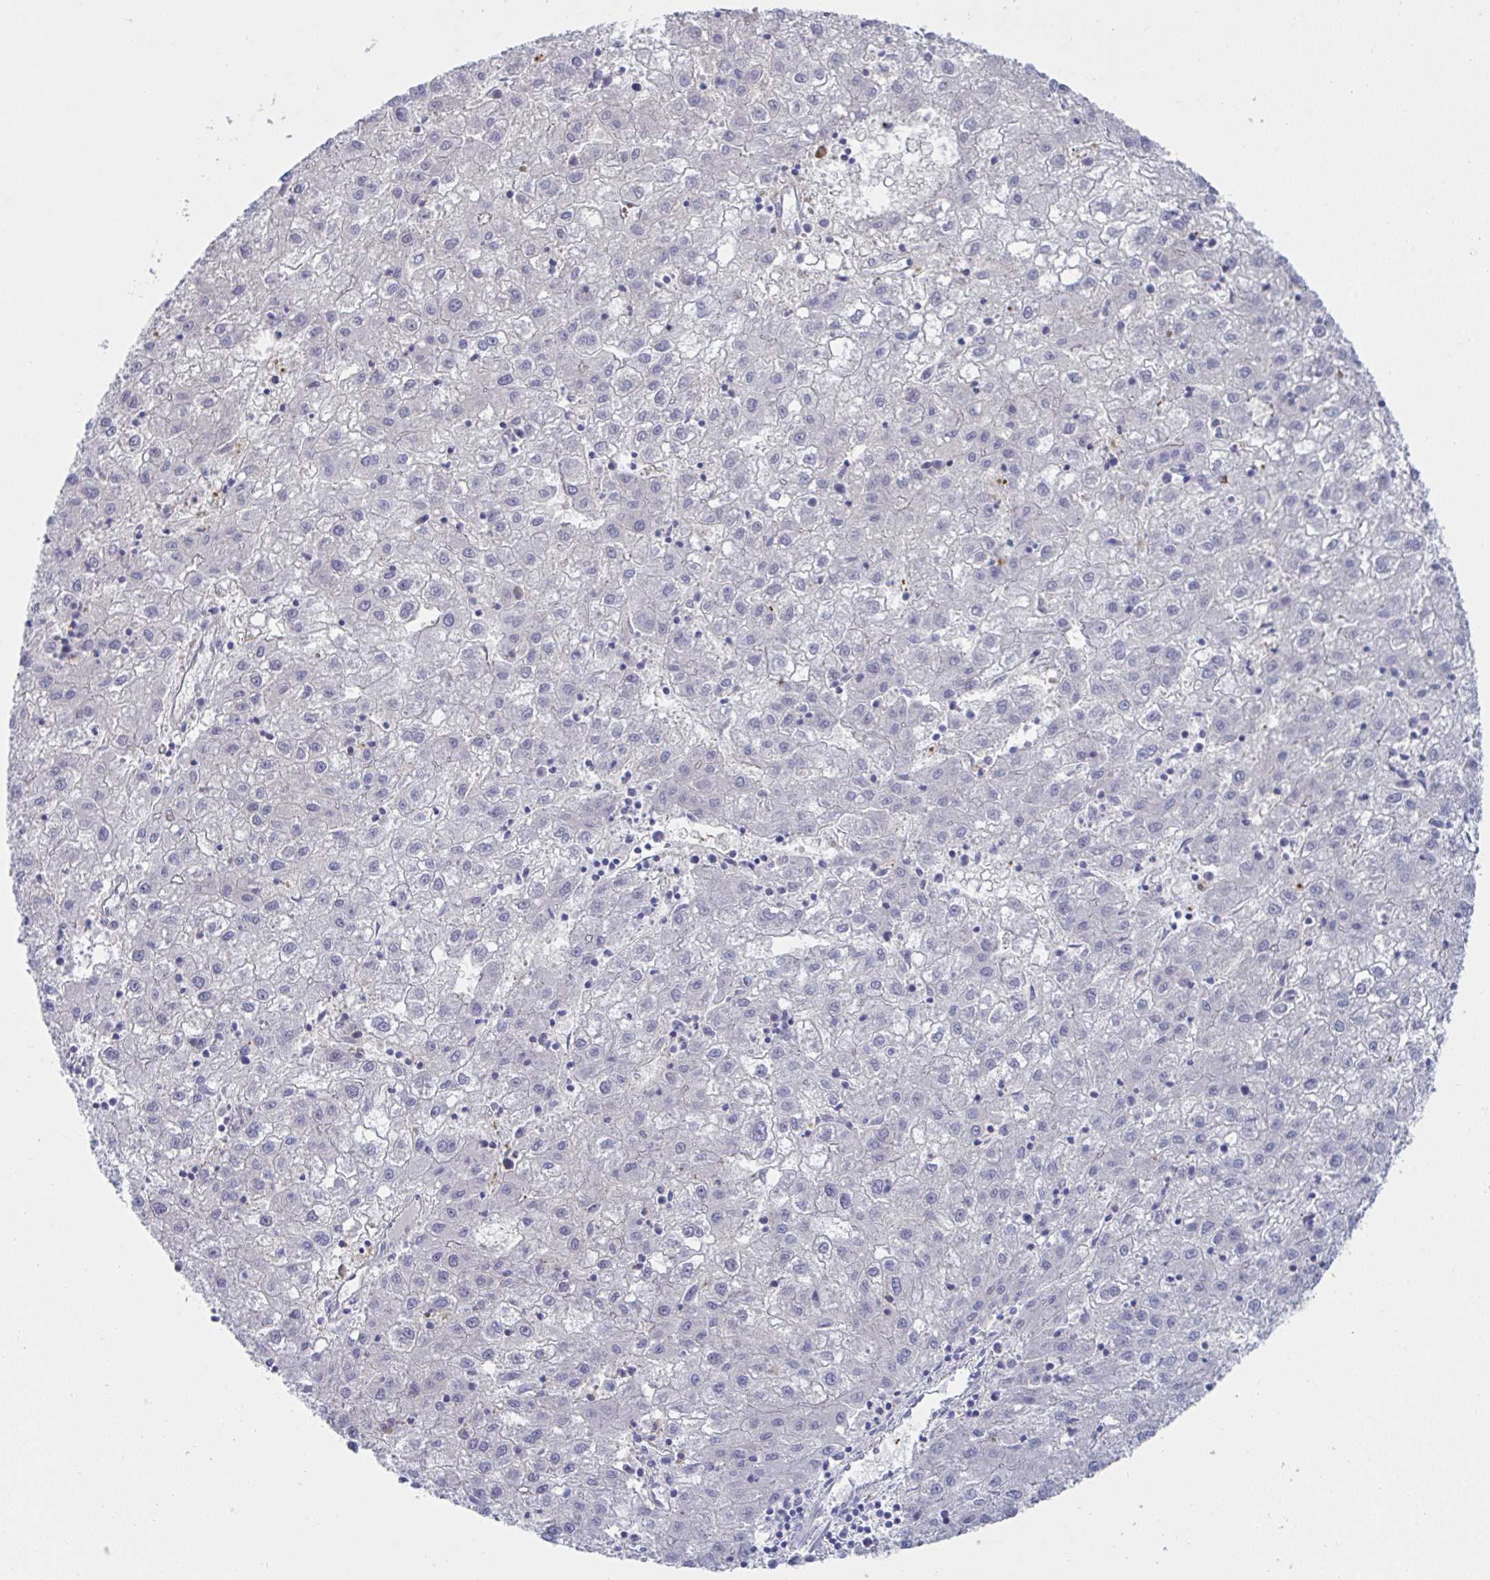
{"staining": {"intensity": "negative", "quantity": "none", "location": "none"}, "tissue": "liver cancer", "cell_type": "Tumor cells", "image_type": "cancer", "snomed": [{"axis": "morphology", "description": "Carcinoma, Hepatocellular, NOS"}, {"axis": "topography", "description": "Liver"}], "caption": "Human liver cancer (hepatocellular carcinoma) stained for a protein using immunohistochemistry displays no staining in tumor cells.", "gene": "WNK1", "patient": {"sex": "male", "age": 72}}